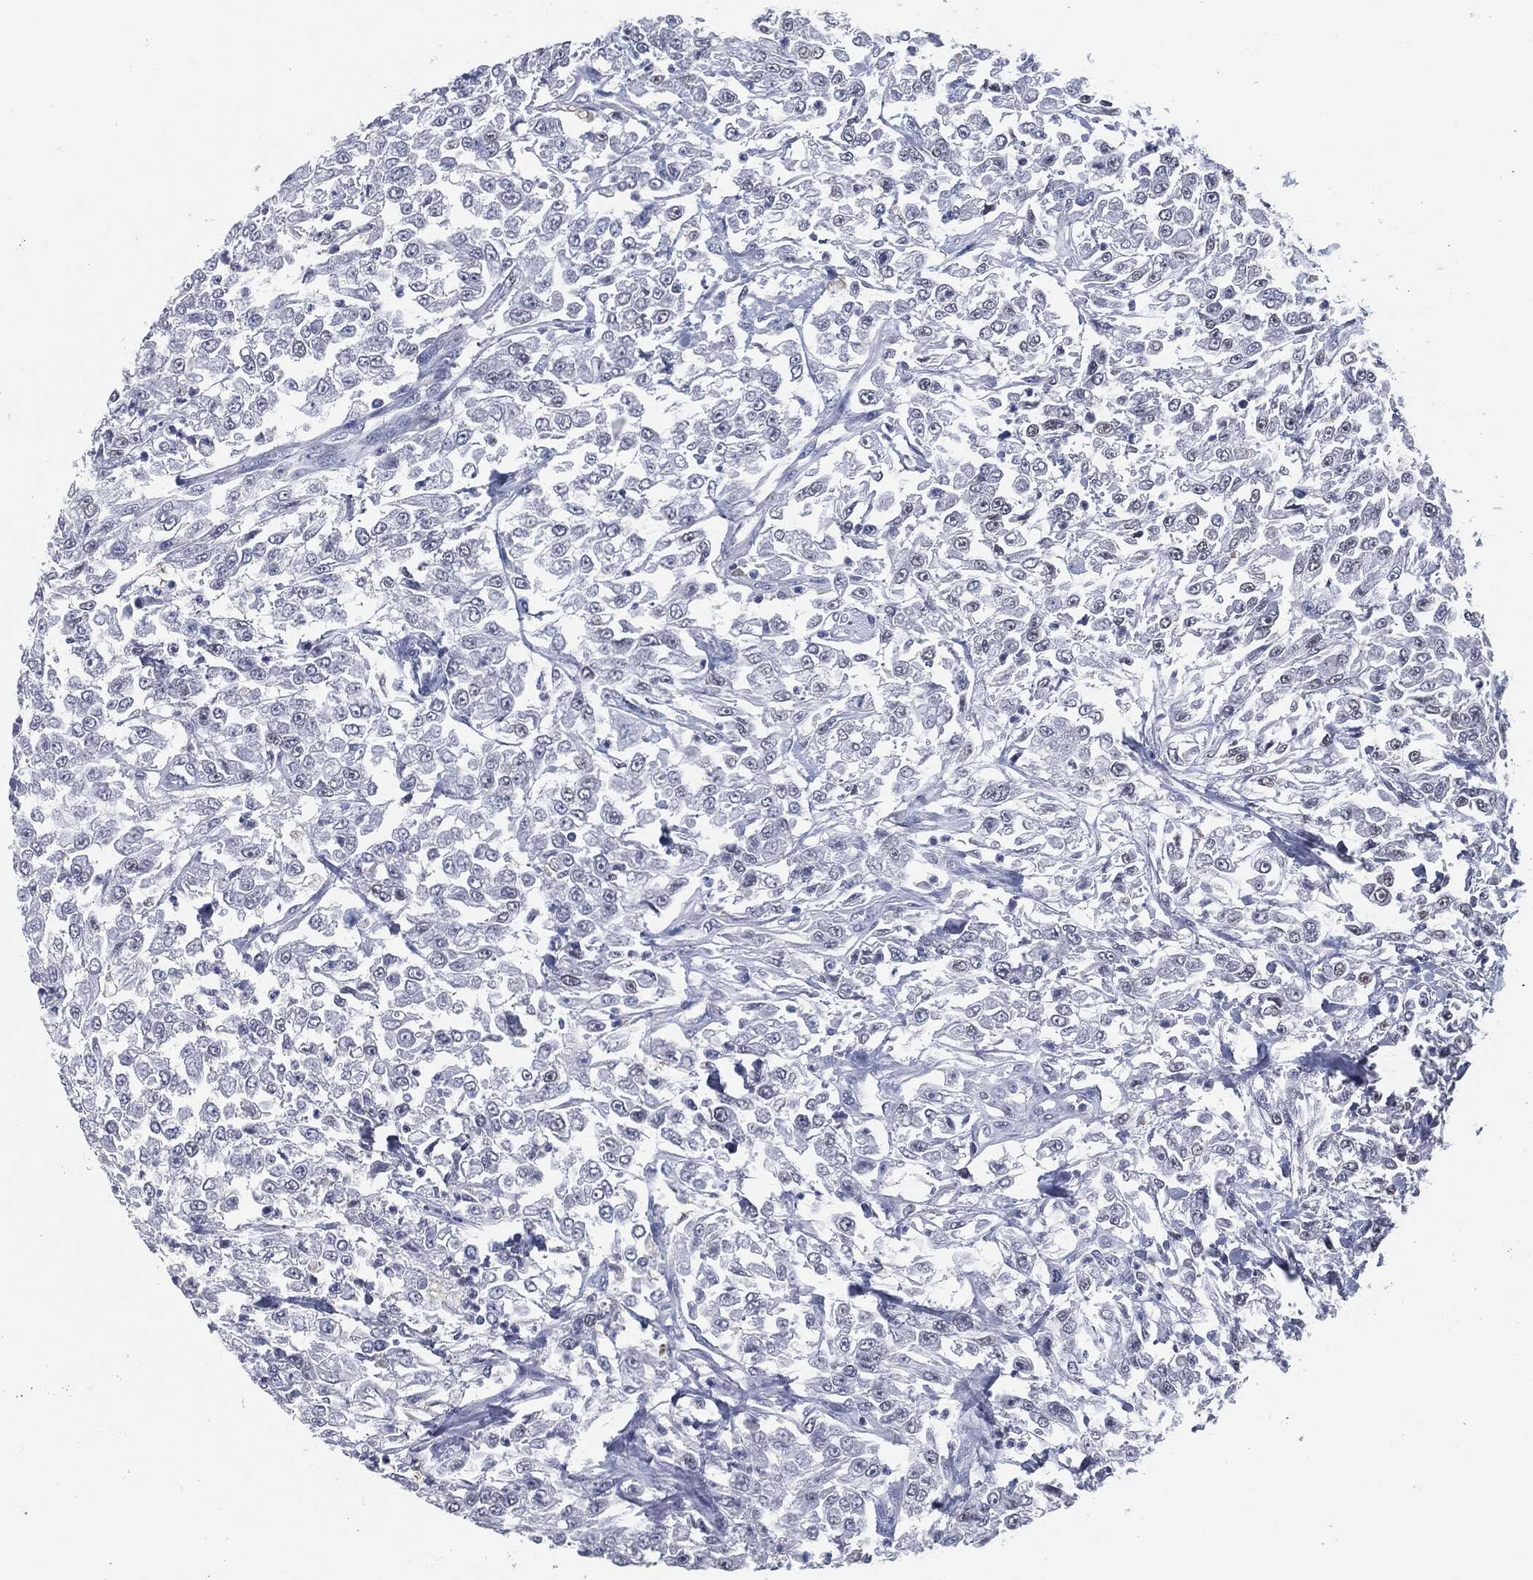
{"staining": {"intensity": "negative", "quantity": "none", "location": "none"}, "tissue": "urothelial cancer", "cell_type": "Tumor cells", "image_type": "cancer", "snomed": [{"axis": "morphology", "description": "Urothelial carcinoma, High grade"}, {"axis": "topography", "description": "Urinary bladder"}], "caption": "Tumor cells show no significant staining in high-grade urothelial carcinoma. (Brightfield microscopy of DAB immunohistochemistry (IHC) at high magnification).", "gene": "PROM1", "patient": {"sex": "male", "age": 46}}